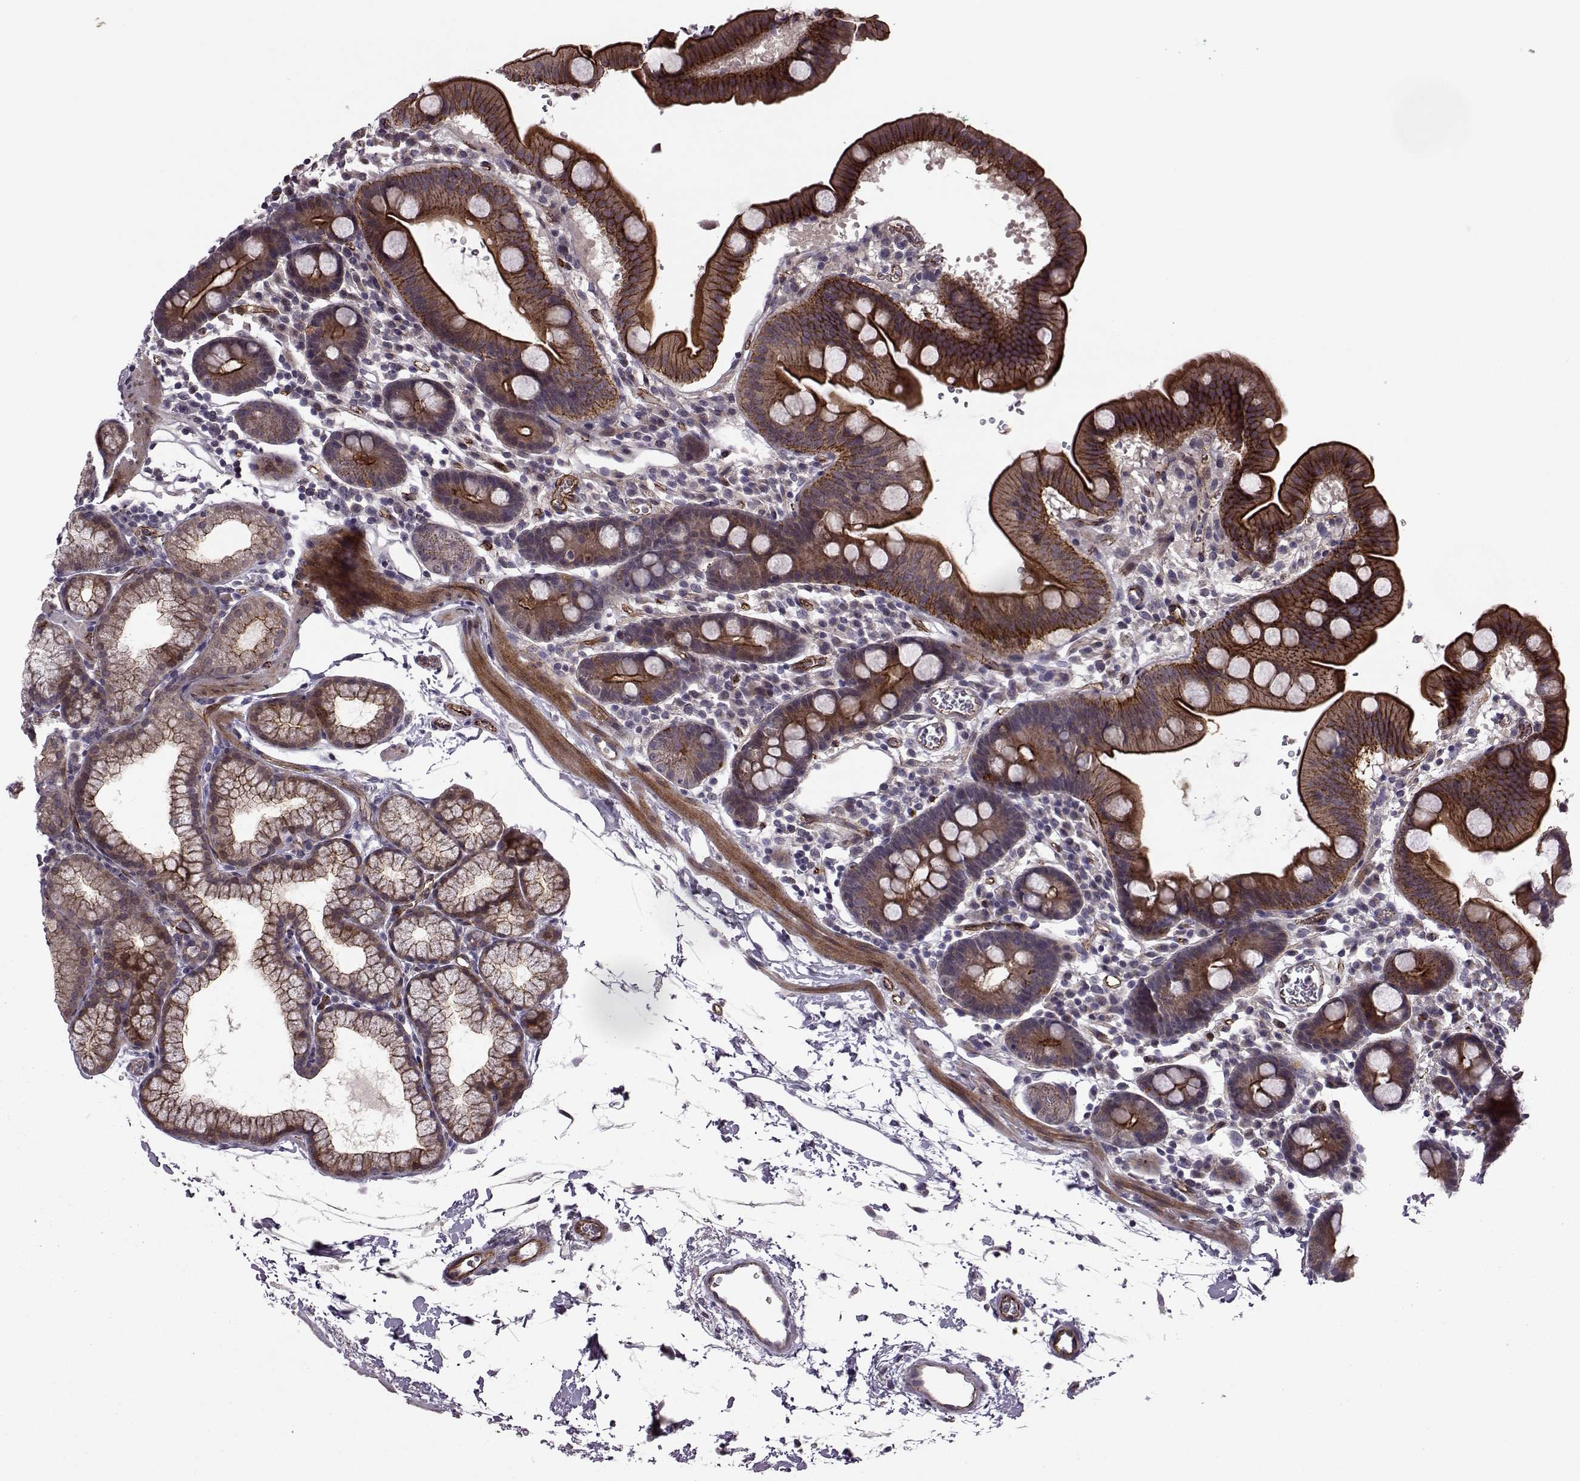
{"staining": {"intensity": "strong", "quantity": ">75%", "location": "cytoplasmic/membranous"}, "tissue": "duodenum", "cell_type": "Glandular cells", "image_type": "normal", "snomed": [{"axis": "morphology", "description": "Normal tissue, NOS"}, {"axis": "topography", "description": "Duodenum"}], "caption": "Protein staining exhibits strong cytoplasmic/membranous staining in about >75% of glandular cells in unremarkable duodenum.", "gene": "SYNPO", "patient": {"sex": "male", "age": 59}}